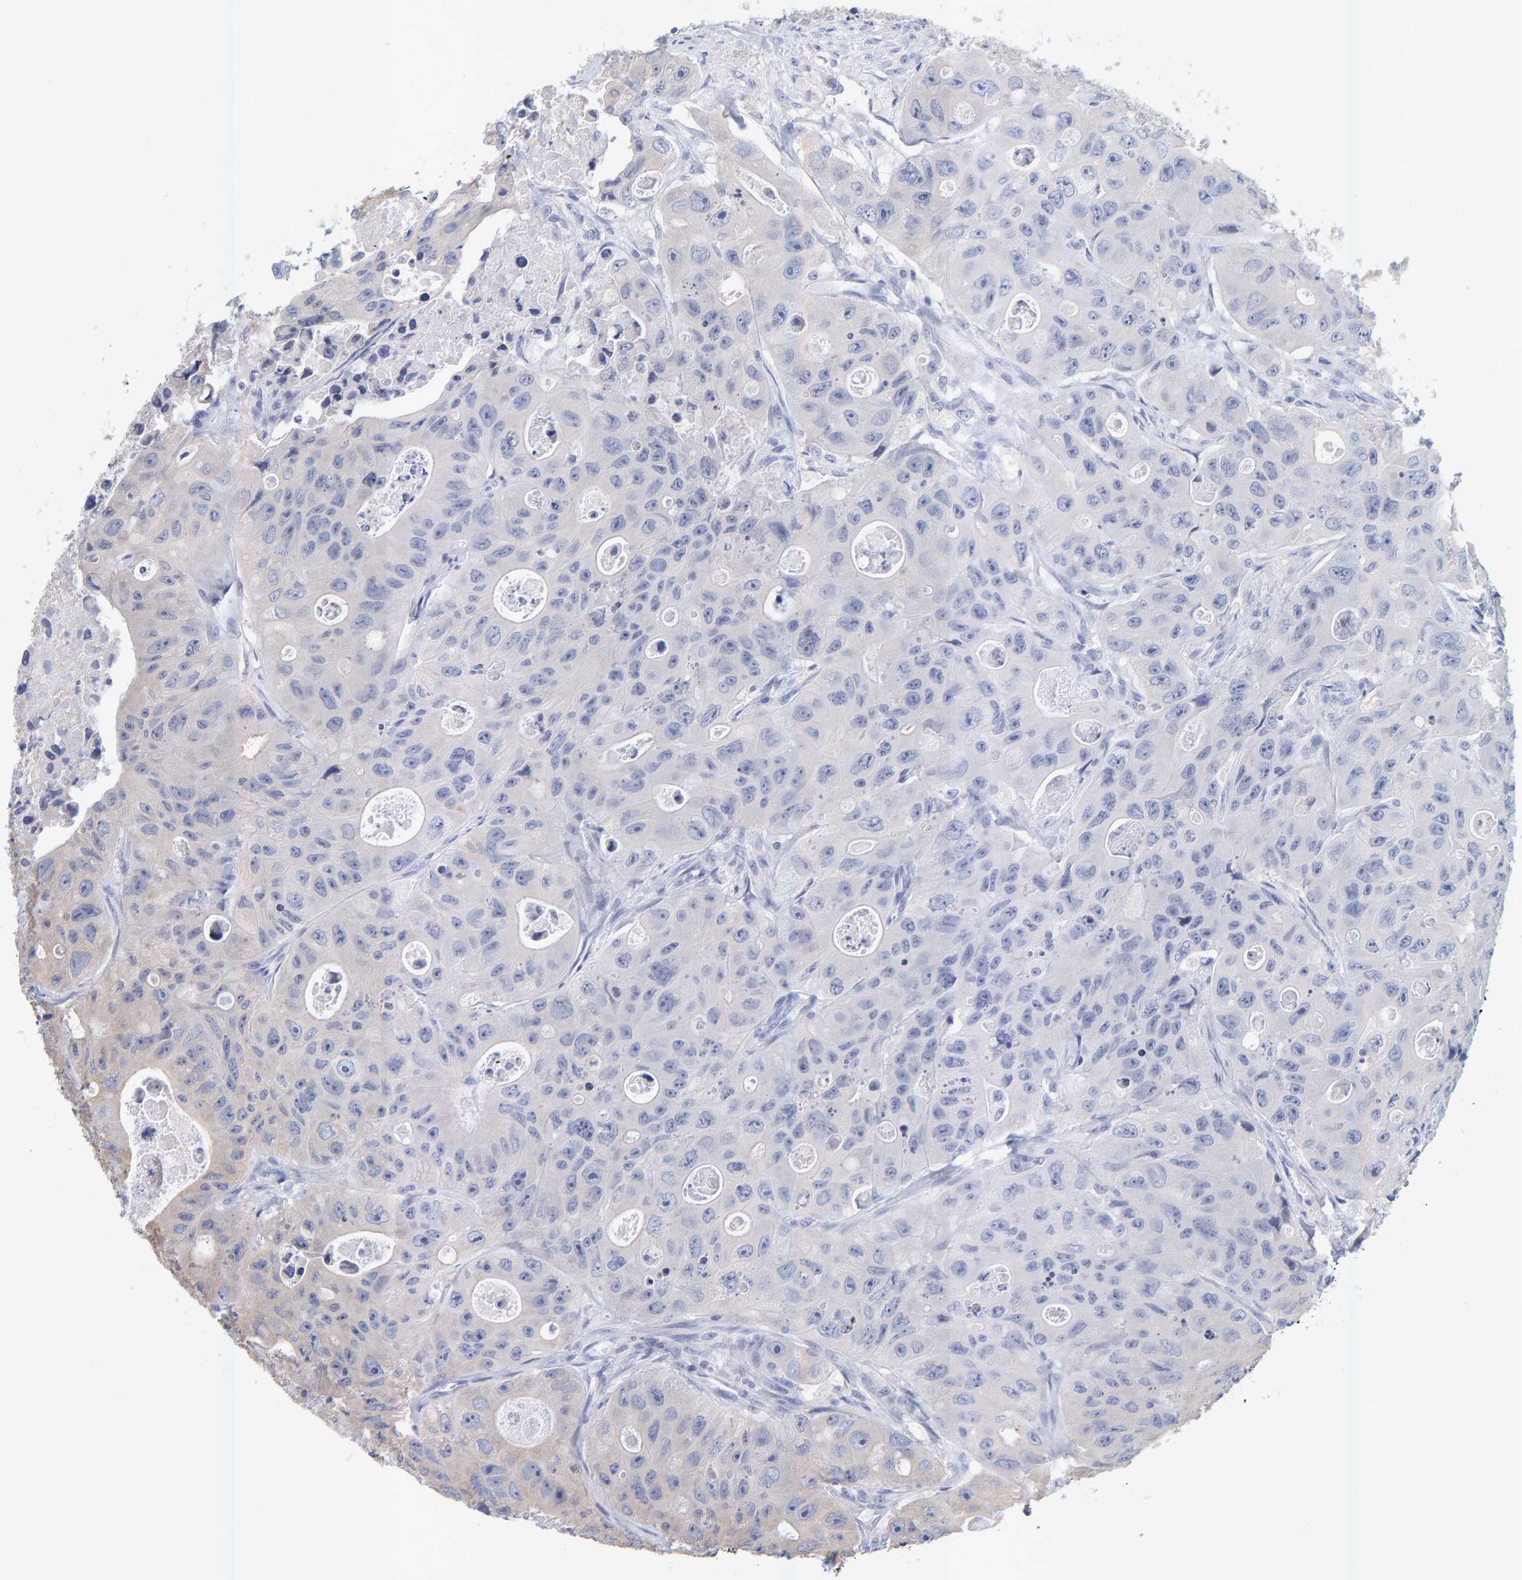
{"staining": {"intensity": "negative", "quantity": "none", "location": "none"}, "tissue": "colorectal cancer", "cell_type": "Tumor cells", "image_type": "cancer", "snomed": [{"axis": "morphology", "description": "Adenocarcinoma, NOS"}, {"axis": "topography", "description": "Colon"}], "caption": "A histopathology image of human adenocarcinoma (colorectal) is negative for staining in tumor cells. (DAB (3,3'-diaminobenzidine) IHC, high magnification).", "gene": "SGPL1", "patient": {"sex": "female", "age": 46}}